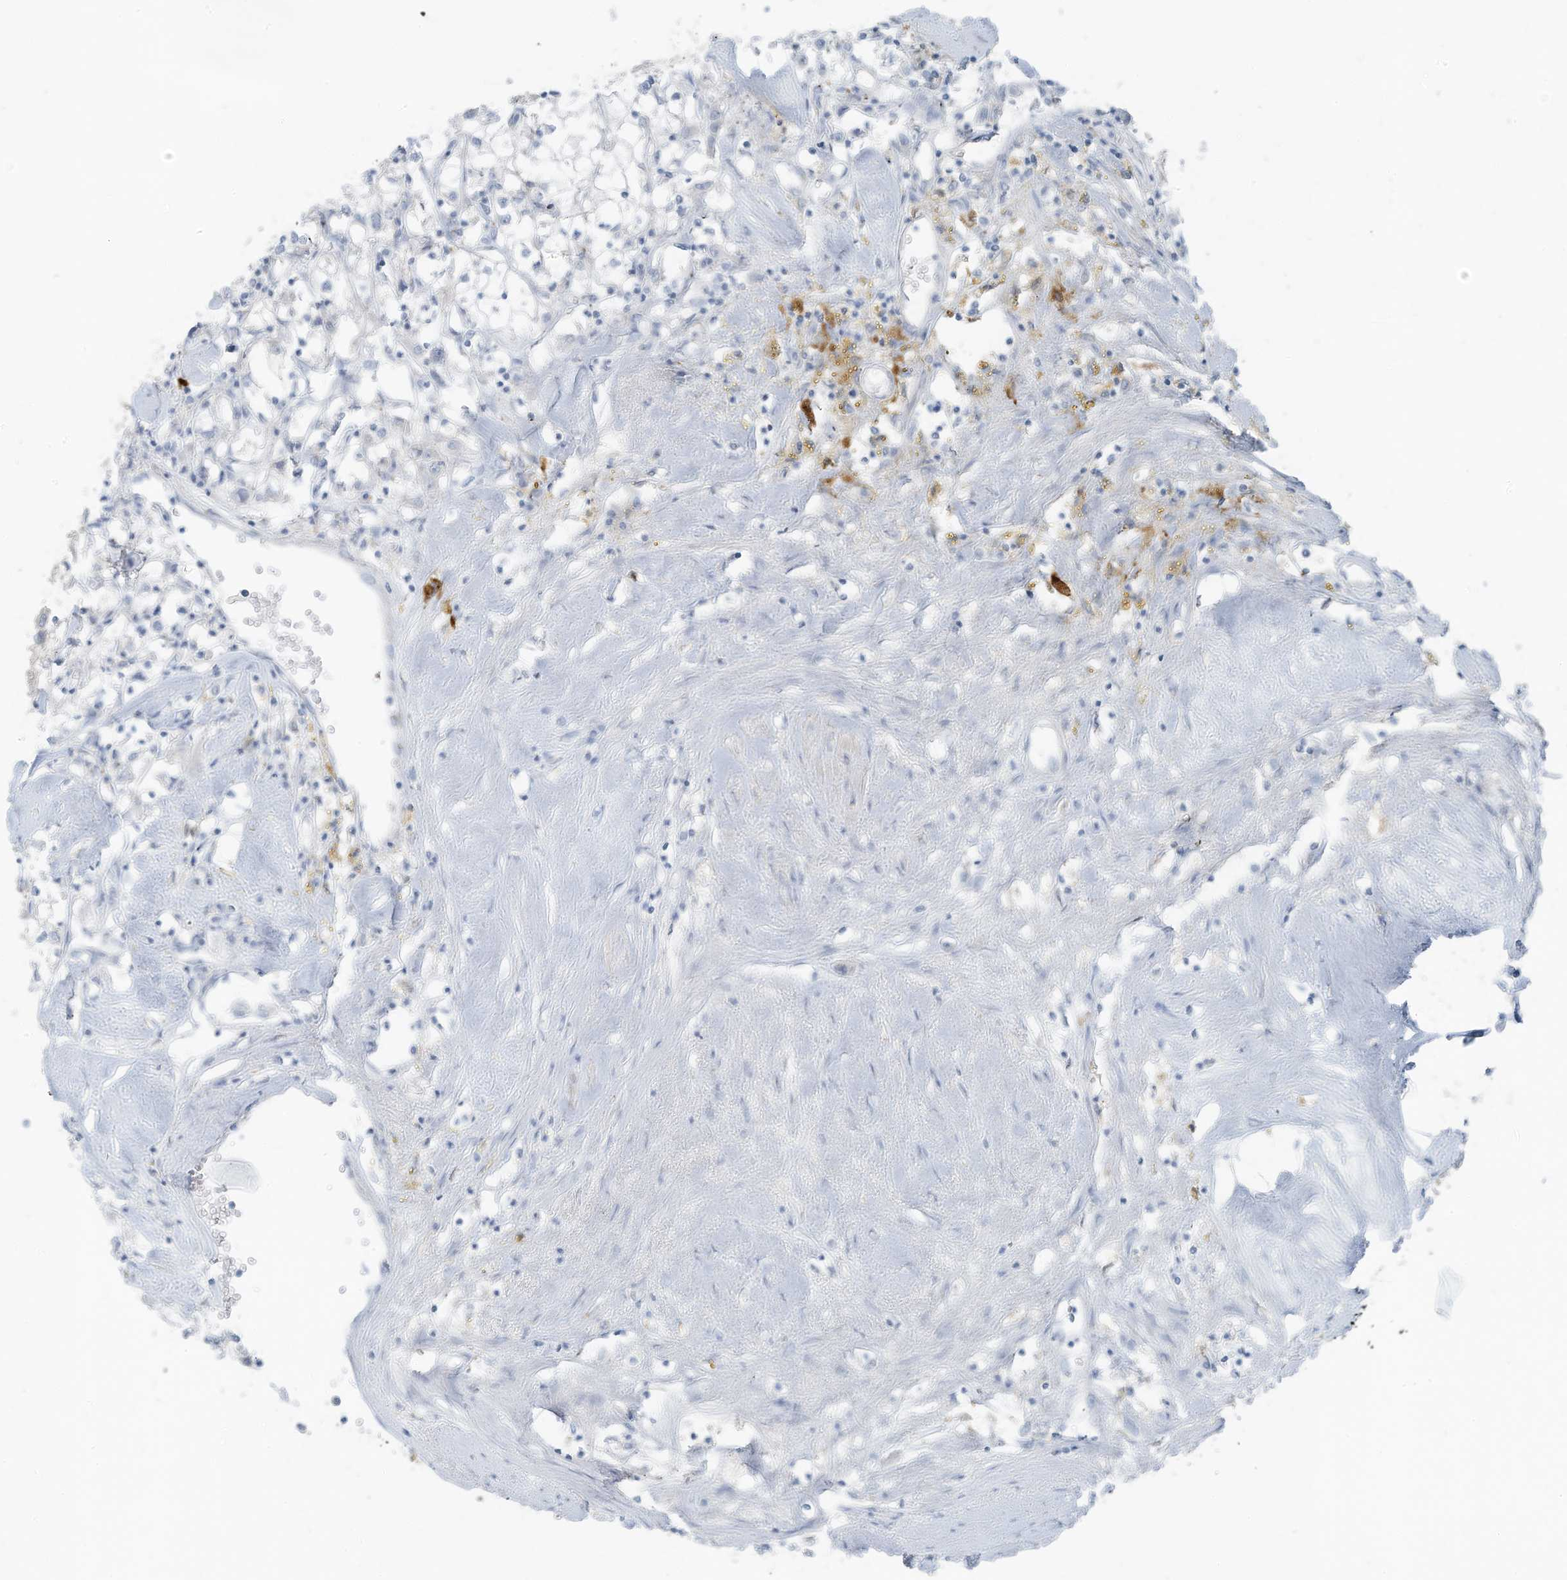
{"staining": {"intensity": "negative", "quantity": "none", "location": "none"}, "tissue": "renal cancer", "cell_type": "Tumor cells", "image_type": "cancer", "snomed": [{"axis": "morphology", "description": "Adenocarcinoma, NOS"}, {"axis": "topography", "description": "Kidney"}], "caption": "Immunohistochemistry (IHC) of adenocarcinoma (renal) reveals no staining in tumor cells.", "gene": "SLC25A43", "patient": {"sex": "male", "age": 56}}